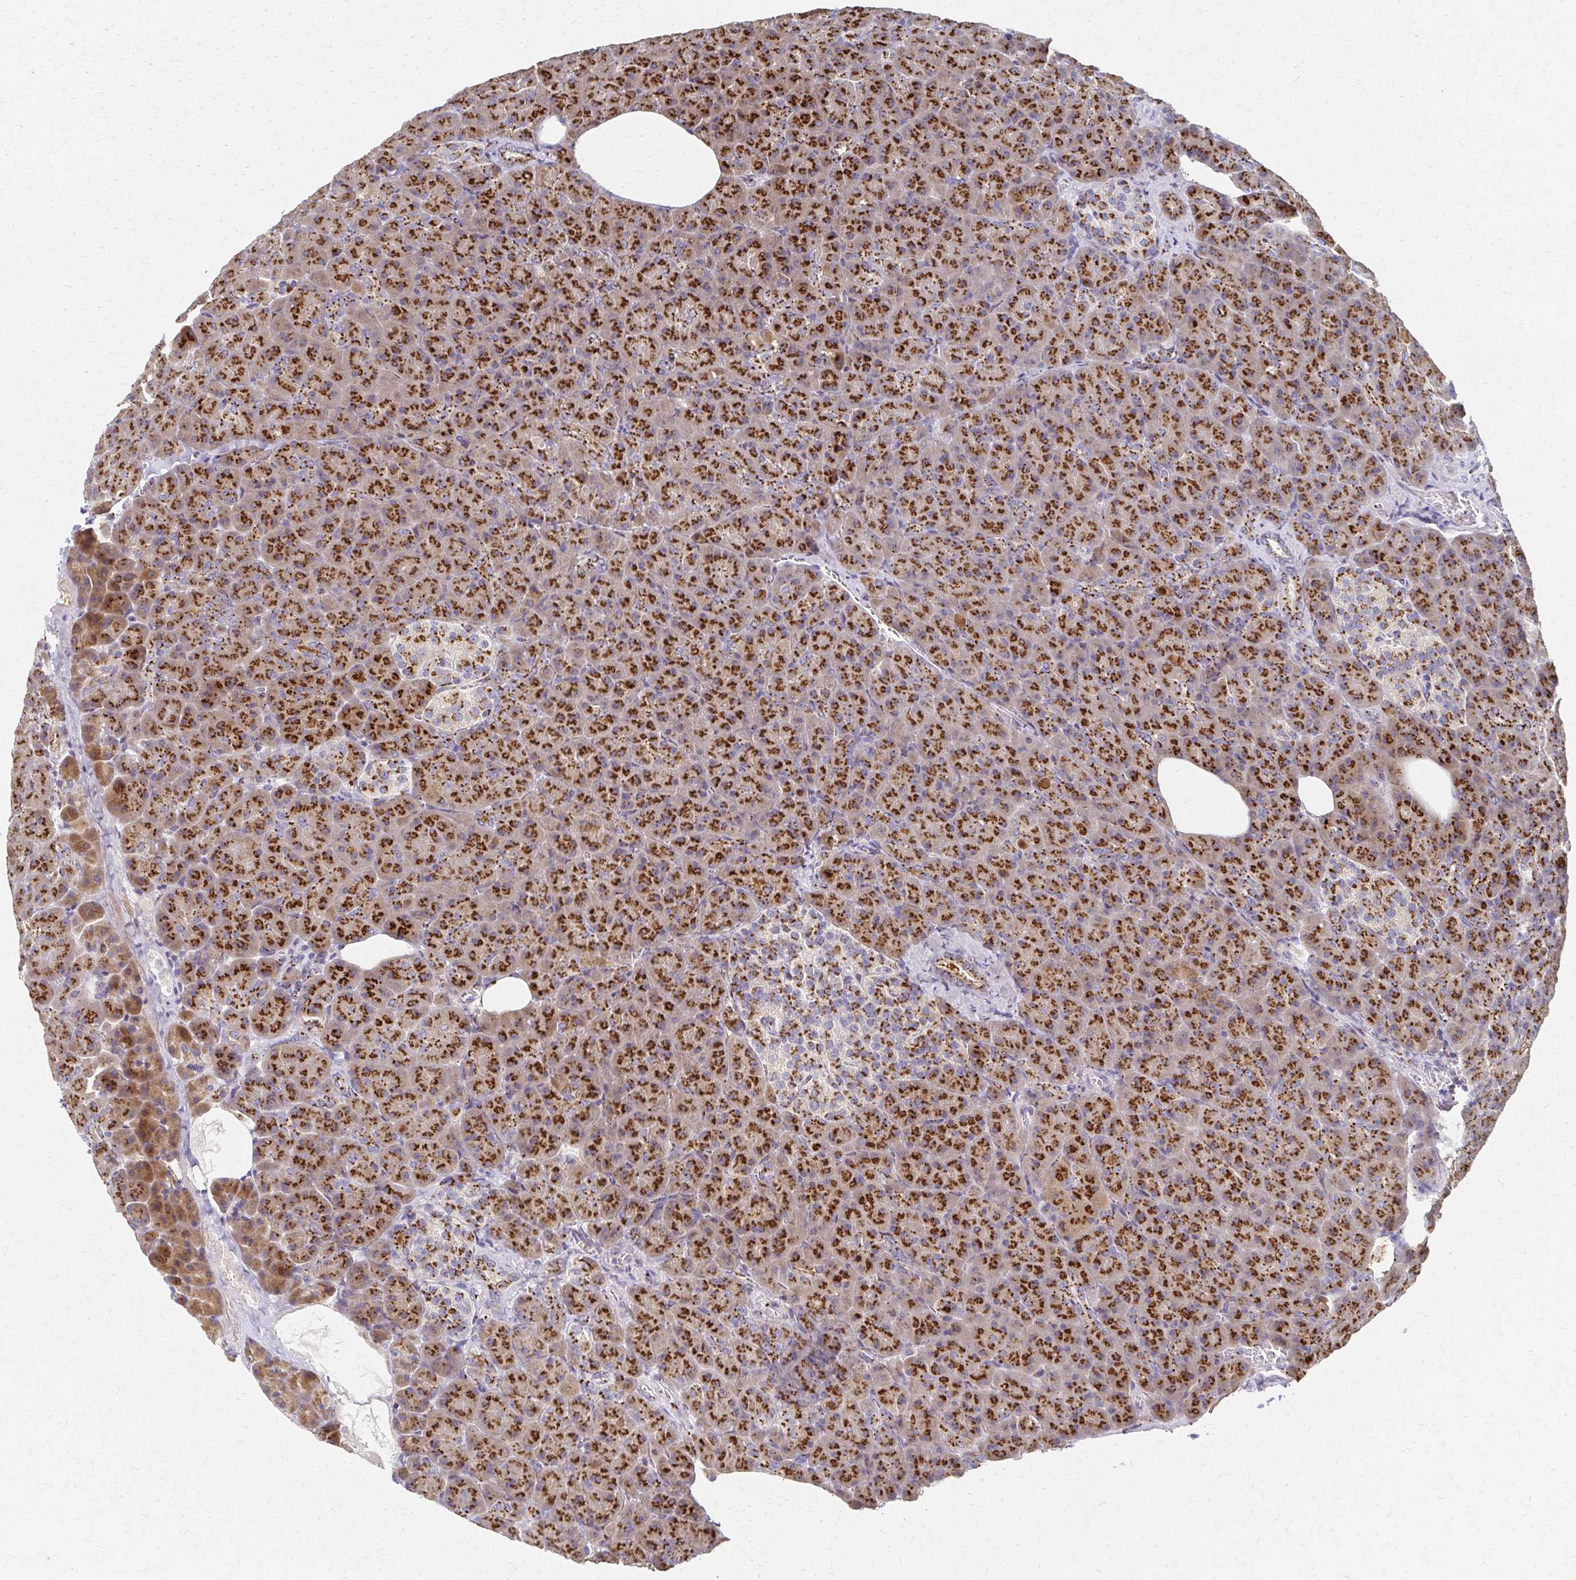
{"staining": {"intensity": "strong", "quantity": ">75%", "location": "cytoplasmic/membranous"}, "tissue": "pancreas", "cell_type": "Exocrine glandular cells", "image_type": "normal", "snomed": [{"axis": "morphology", "description": "Normal tissue, NOS"}, {"axis": "topography", "description": "Pancreas"}], "caption": "Pancreas stained with DAB IHC demonstrates high levels of strong cytoplasmic/membranous staining in approximately >75% of exocrine glandular cells.", "gene": "ENSG00000254692", "patient": {"sex": "female", "age": 74}}